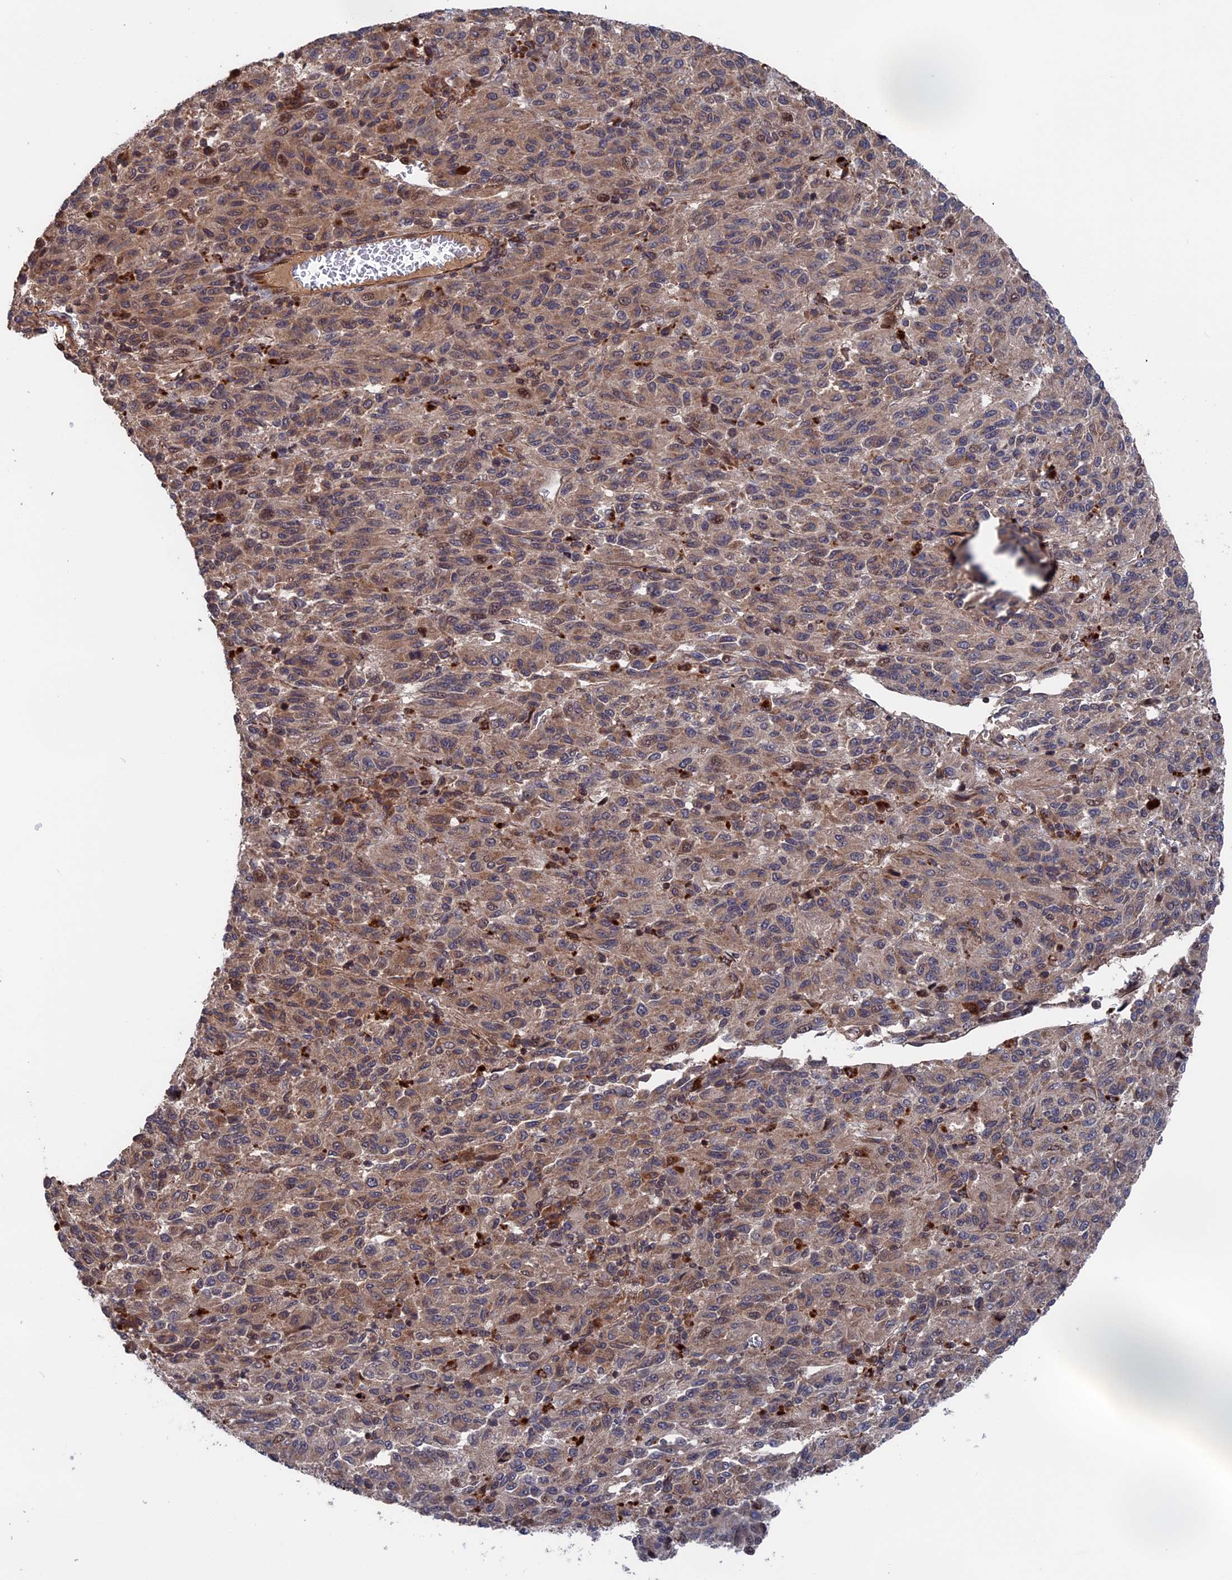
{"staining": {"intensity": "weak", "quantity": "25%-75%", "location": "cytoplasmic/membranous,nuclear"}, "tissue": "melanoma", "cell_type": "Tumor cells", "image_type": "cancer", "snomed": [{"axis": "morphology", "description": "Malignant melanoma, Metastatic site"}, {"axis": "topography", "description": "Lung"}], "caption": "Immunohistochemistry (DAB) staining of melanoma exhibits weak cytoplasmic/membranous and nuclear protein expression in approximately 25%-75% of tumor cells. The protein of interest is stained brown, and the nuclei are stained in blue (DAB (3,3'-diaminobenzidine) IHC with brightfield microscopy, high magnification).", "gene": "PLA2G15", "patient": {"sex": "male", "age": 64}}